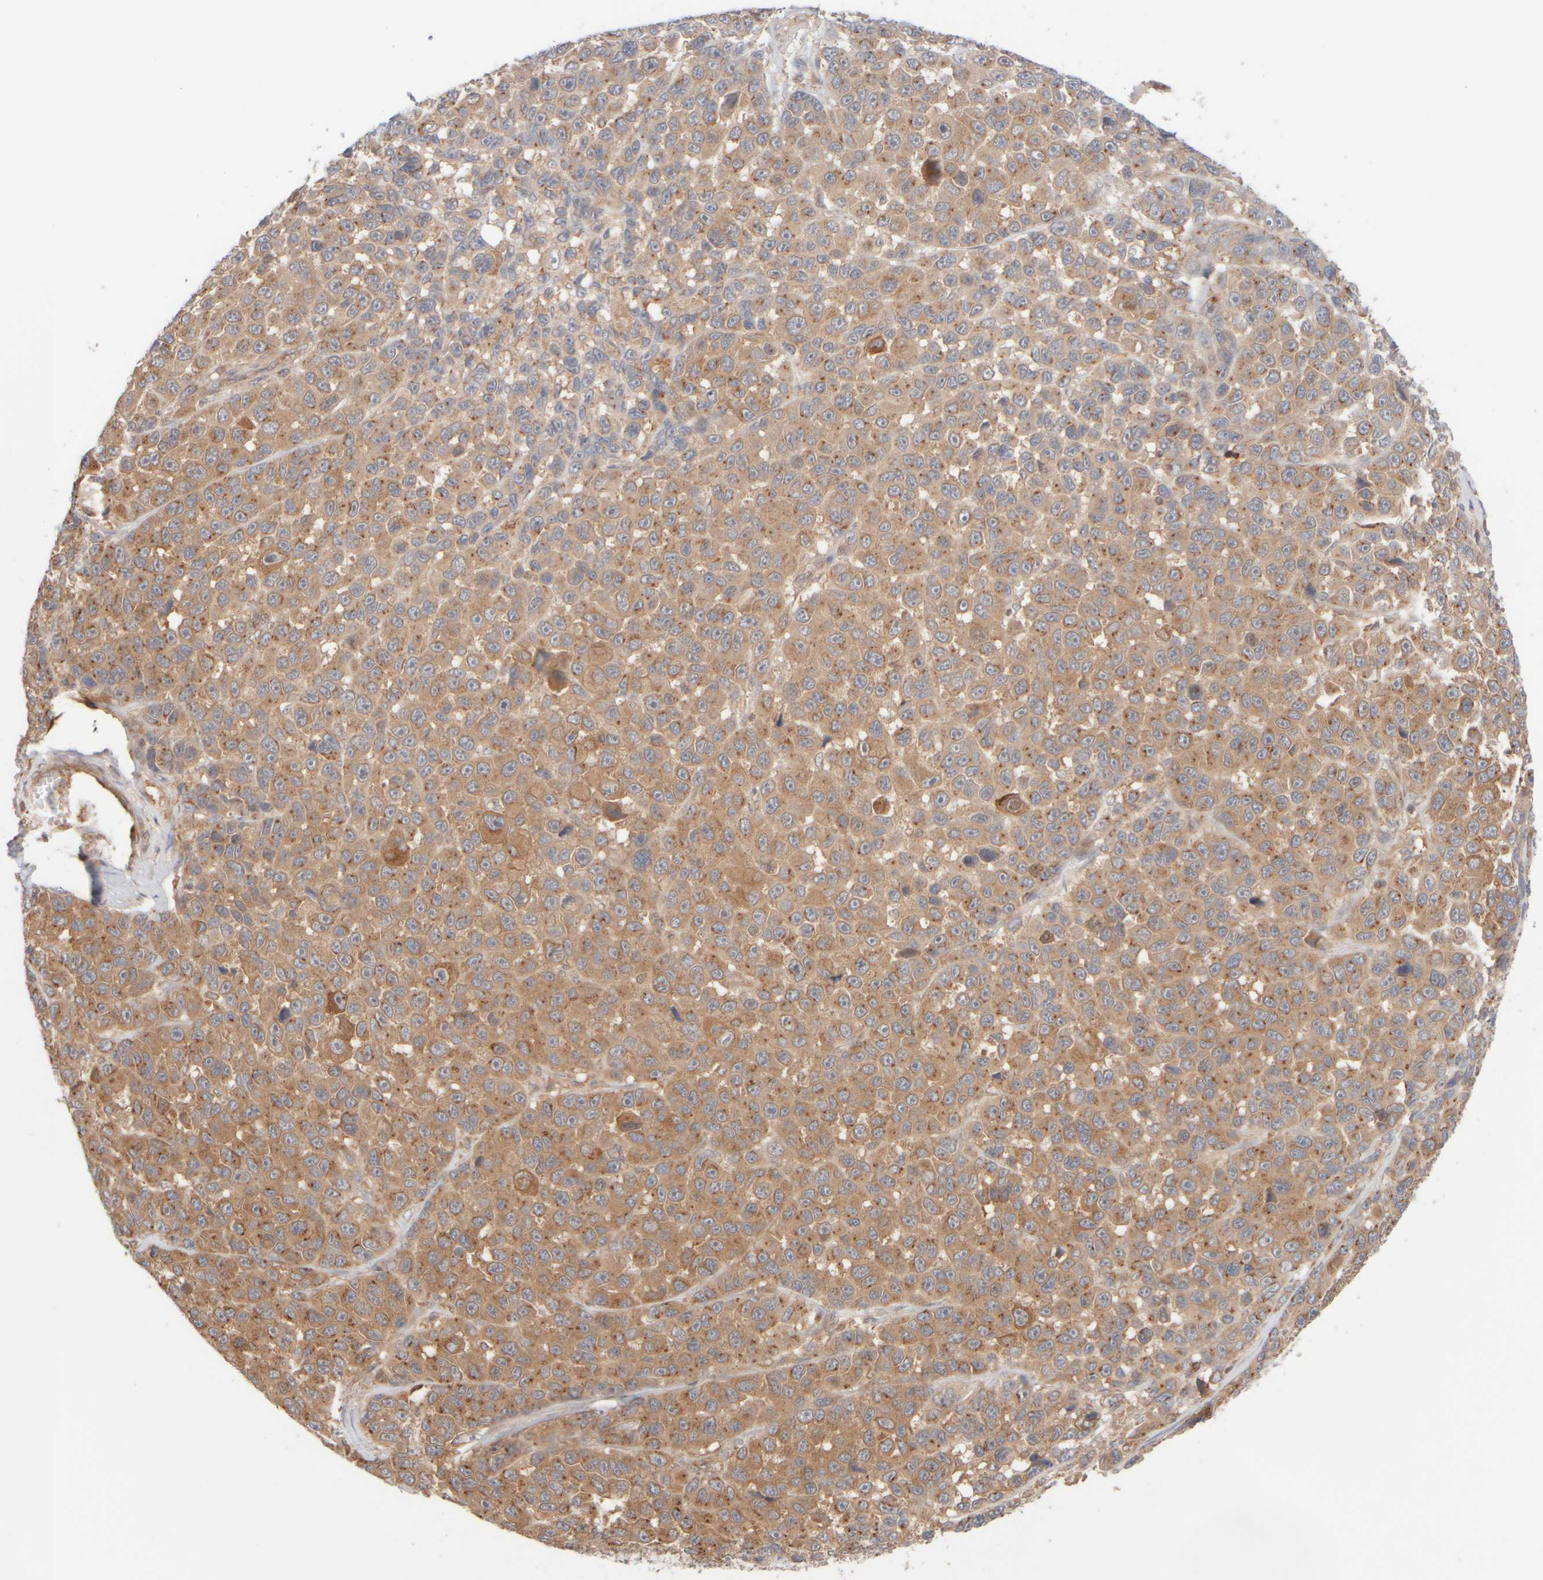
{"staining": {"intensity": "moderate", "quantity": ">75%", "location": "cytoplasmic/membranous"}, "tissue": "melanoma", "cell_type": "Tumor cells", "image_type": "cancer", "snomed": [{"axis": "morphology", "description": "Malignant melanoma, NOS"}, {"axis": "topography", "description": "Skin"}], "caption": "The immunohistochemical stain labels moderate cytoplasmic/membranous staining in tumor cells of malignant melanoma tissue.", "gene": "RABEP1", "patient": {"sex": "male", "age": 53}}